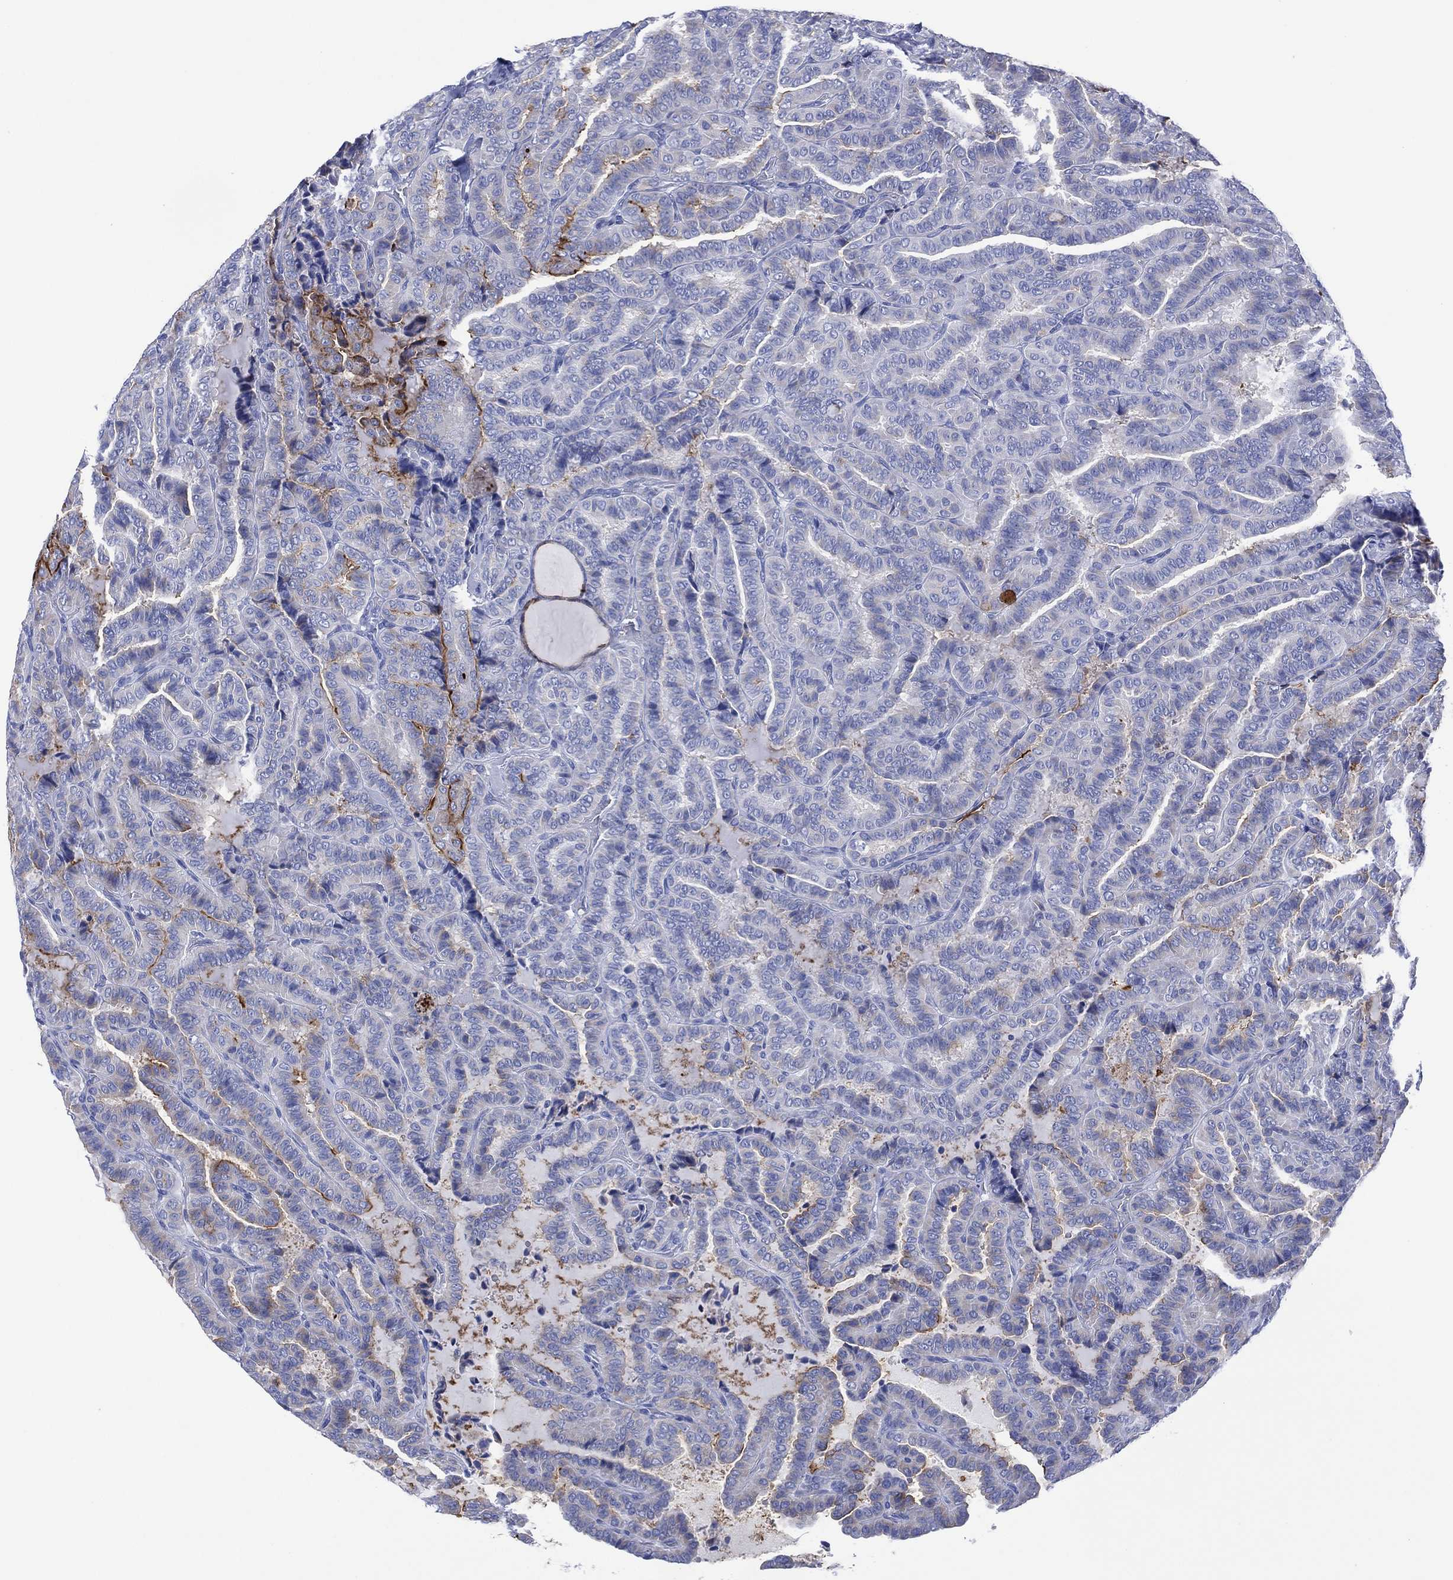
{"staining": {"intensity": "moderate", "quantity": "25%-75%", "location": "cytoplasmic/membranous"}, "tissue": "thyroid cancer", "cell_type": "Tumor cells", "image_type": "cancer", "snomed": [{"axis": "morphology", "description": "Papillary adenocarcinoma, NOS"}, {"axis": "topography", "description": "Thyroid gland"}], "caption": "A brown stain labels moderate cytoplasmic/membranous positivity of a protein in human thyroid papillary adenocarcinoma tumor cells.", "gene": "DPP4", "patient": {"sex": "female", "age": 39}}